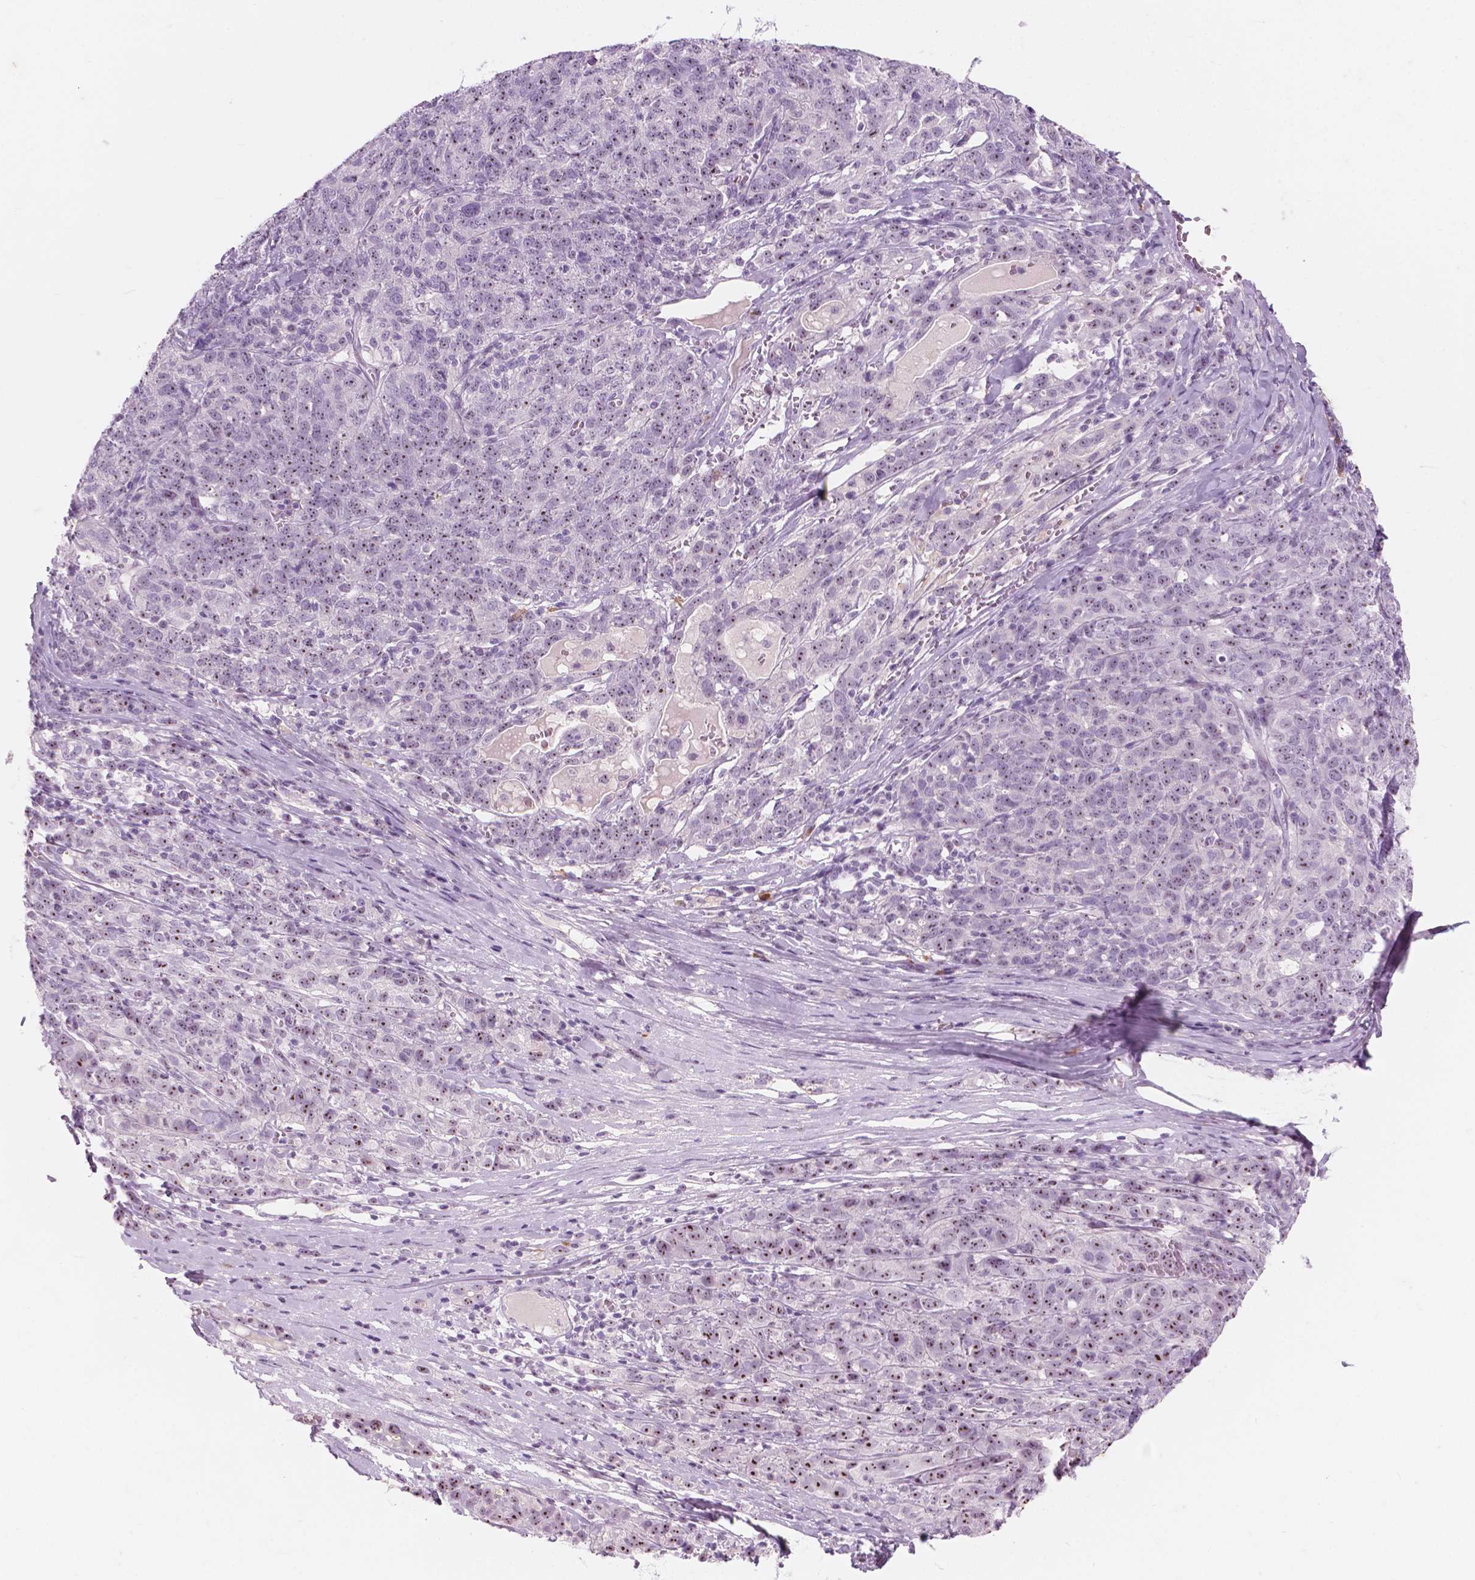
{"staining": {"intensity": "moderate", "quantity": "25%-75%", "location": "nuclear"}, "tissue": "ovarian cancer", "cell_type": "Tumor cells", "image_type": "cancer", "snomed": [{"axis": "morphology", "description": "Cystadenocarcinoma, serous, NOS"}, {"axis": "topography", "description": "Ovary"}], "caption": "Ovarian serous cystadenocarcinoma stained with a brown dye demonstrates moderate nuclear positive staining in about 25%-75% of tumor cells.", "gene": "ZNF853", "patient": {"sex": "female", "age": 71}}